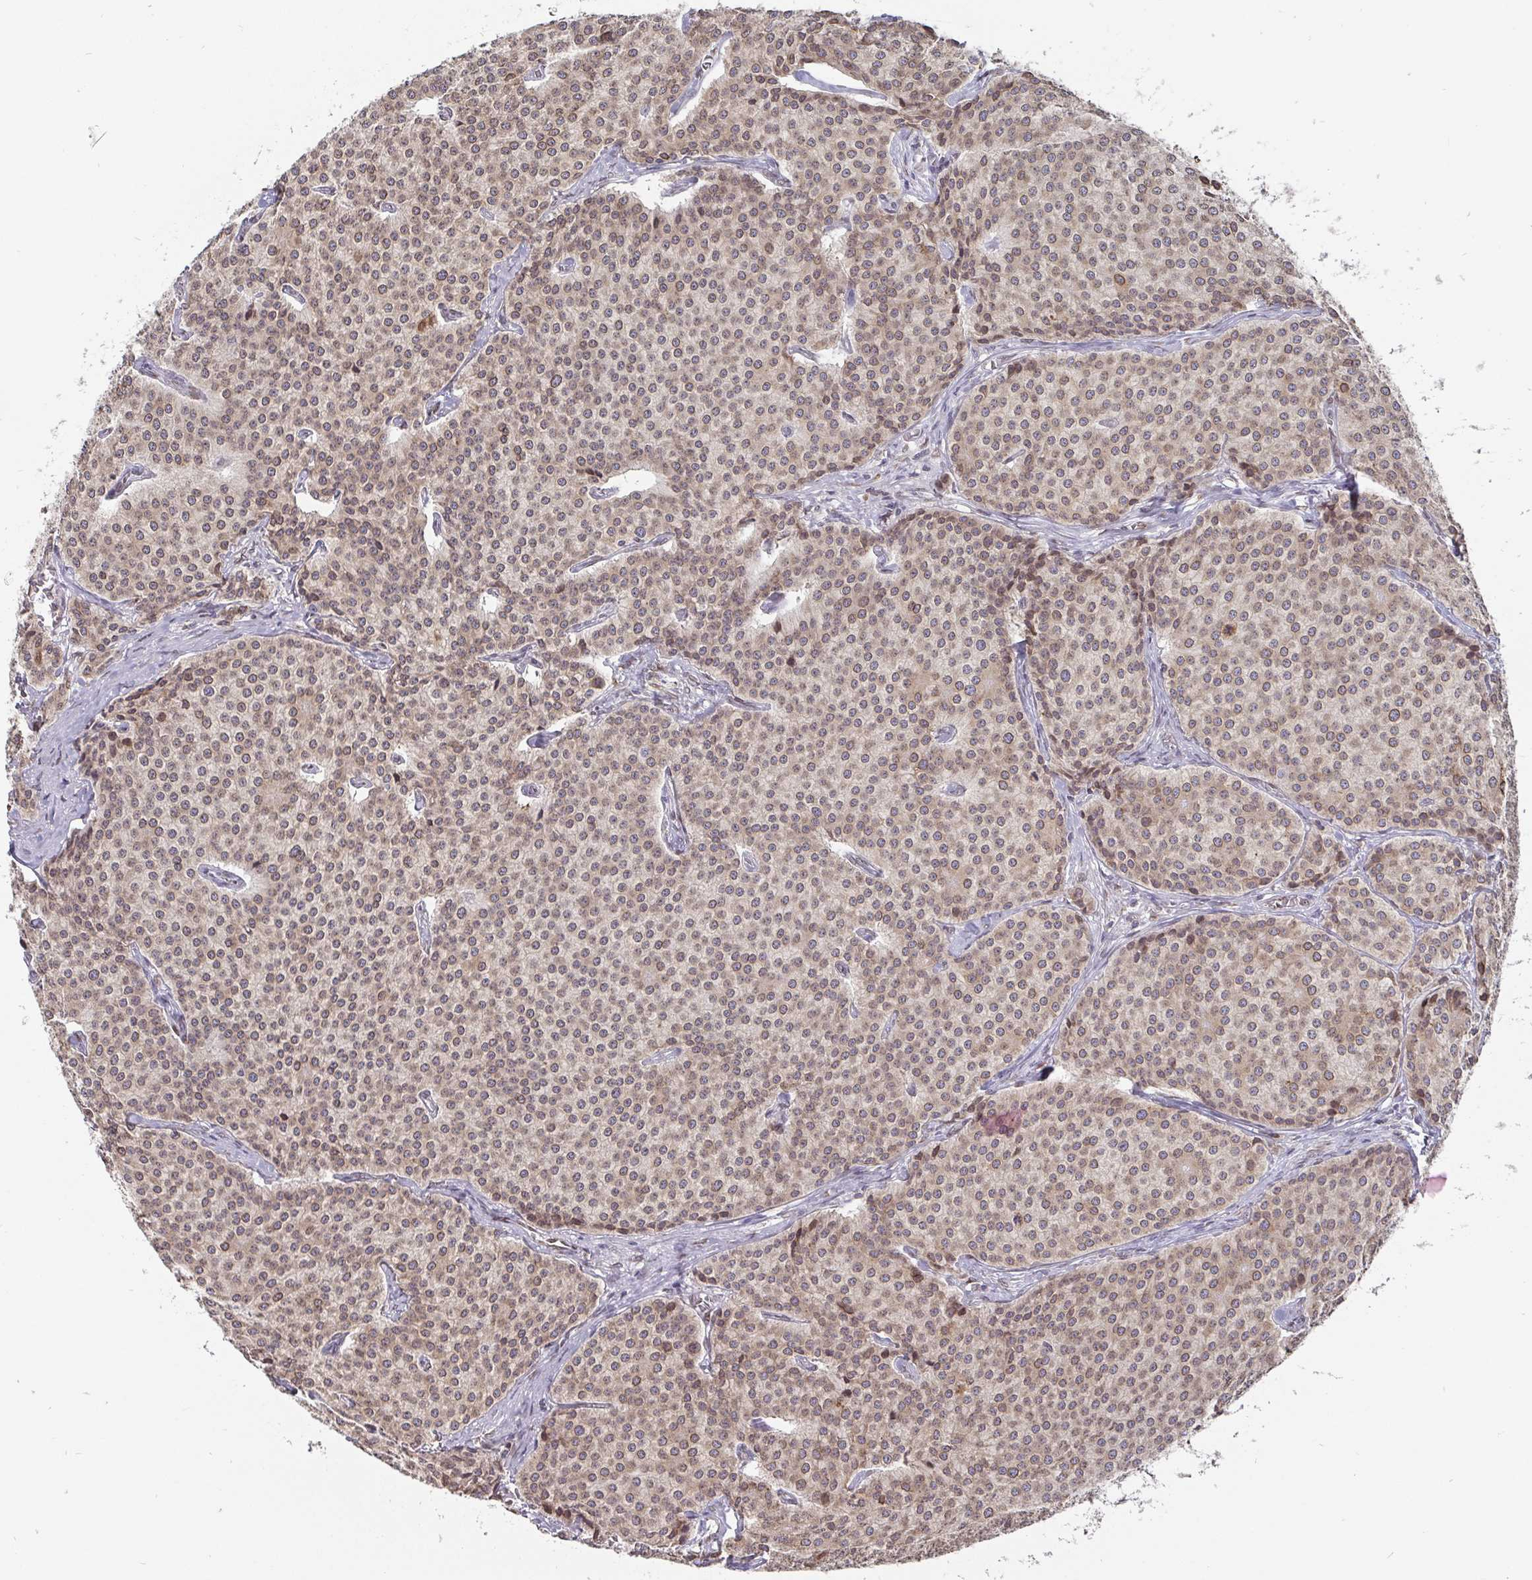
{"staining": {"intensity": "weak", "quantity": ">75%", "location": "cytoplasmic/membranous,nuclear"}, "tissue": "carcinoid", "cell_type": "Tumor cells", "image_type": "cancer", "snomed": [{"axis": "morphology", "description": "Carcinoid, malignant, NOS"}, {"axis": "topography", "description": "Small intestine"}], "caption": "A brown stain shows weak cytoplasmic/membranous and nuclear staining of a protein in carcinoid tumor cells.", "gene": "EMD", "patient": {"sex": "female", "age": 64}}